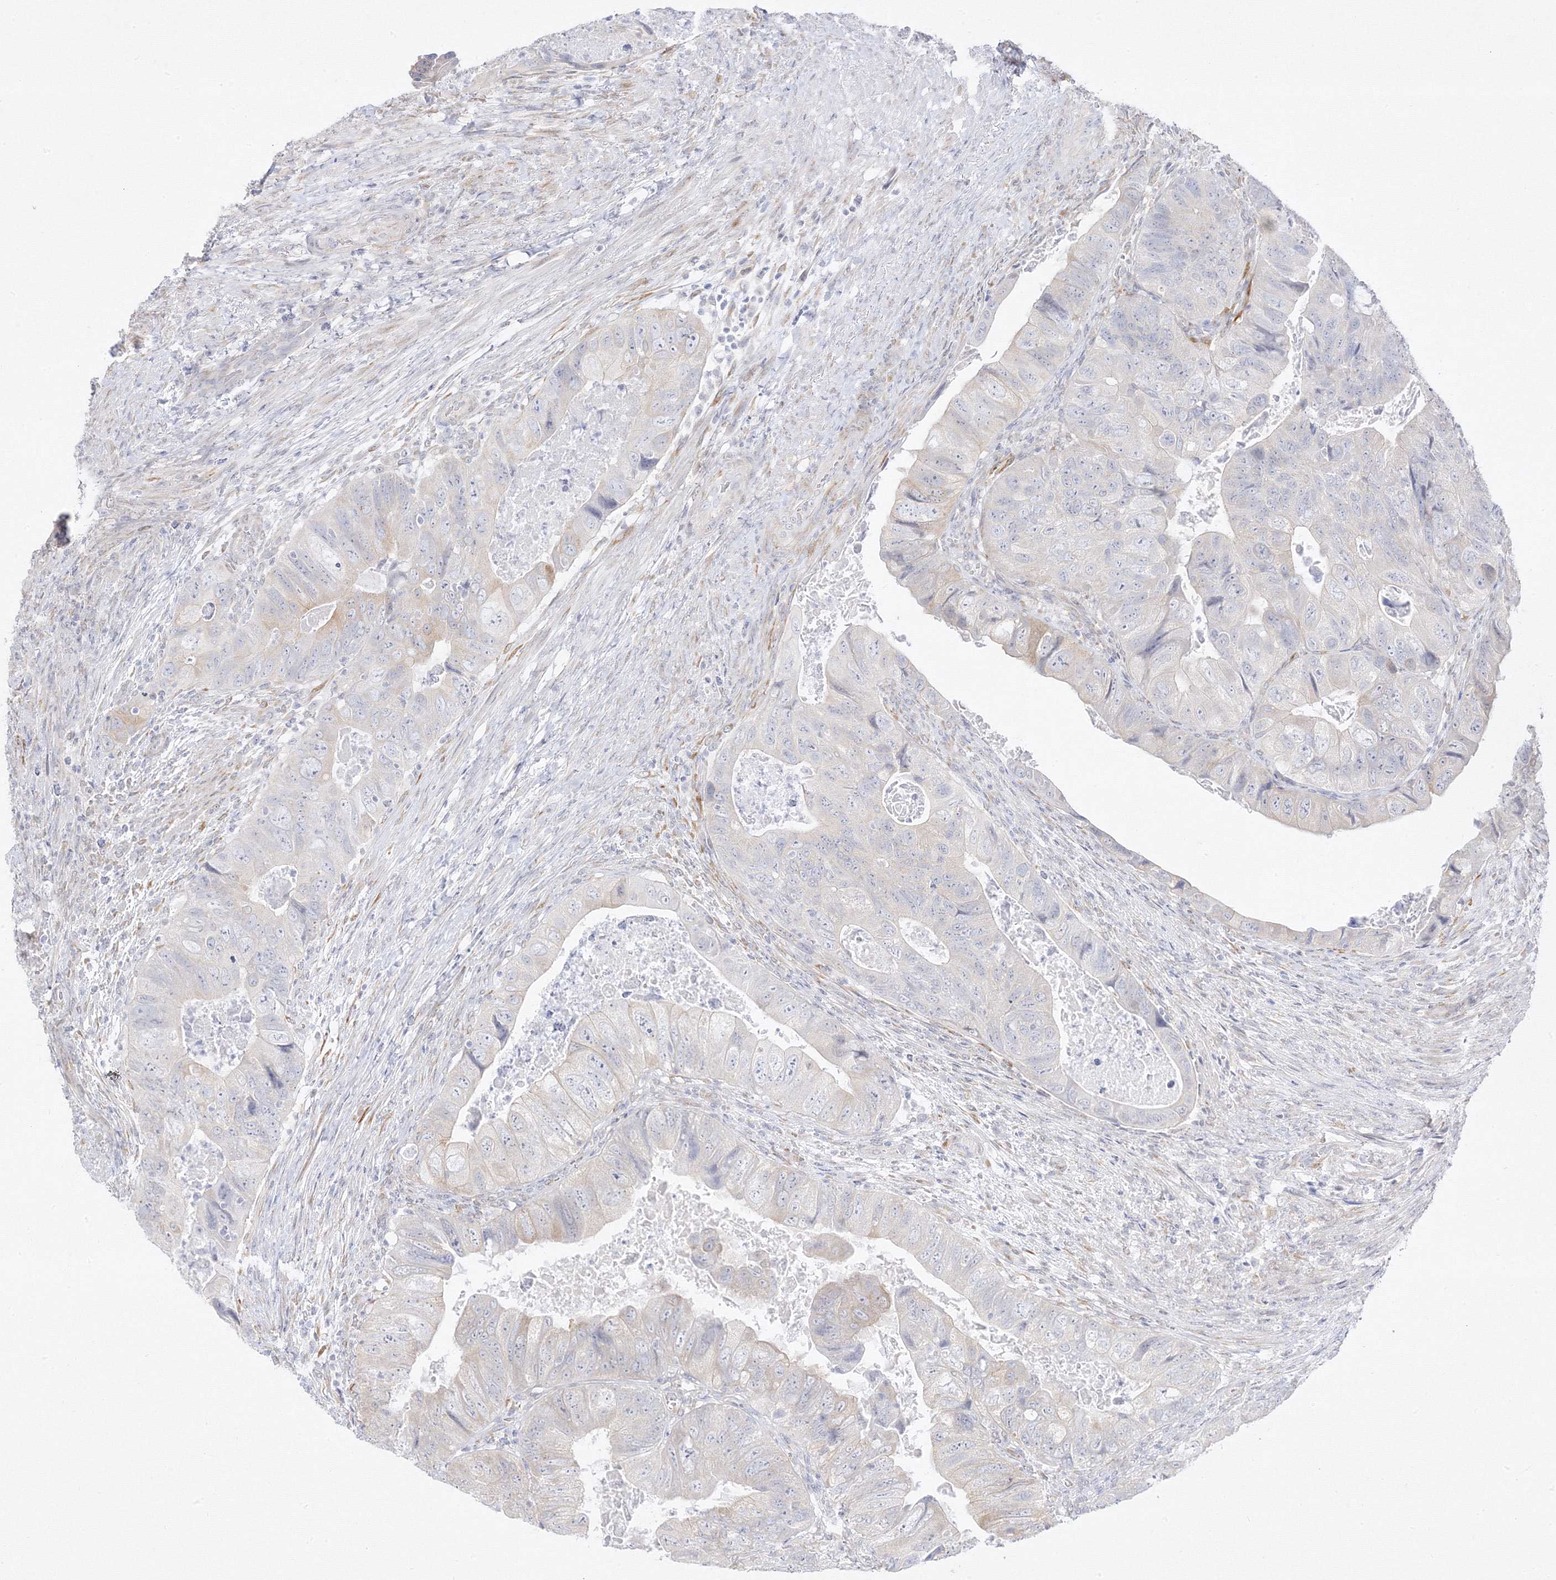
{"staining": {"intensity": "weak", "quantity": "<25%", "location": "cytoplasmic/membranous"}, "tissue": "colorectal cancer", "cell_type": "Tumor cells", "image_type": "cancer", "snomed": [{"axis": "morphology", "description": "Adenocarcinoma, NOS"}, {"axis": "topography", "description": "Rectum"}], "caption": "The immunohistochemistry photomicrograph has no significant expression in tumor cells of colorectal cancer (adenocarcinoma) tissue.", "gene": "C2CD2", "patient": {"sex": "male", "age": 63}}